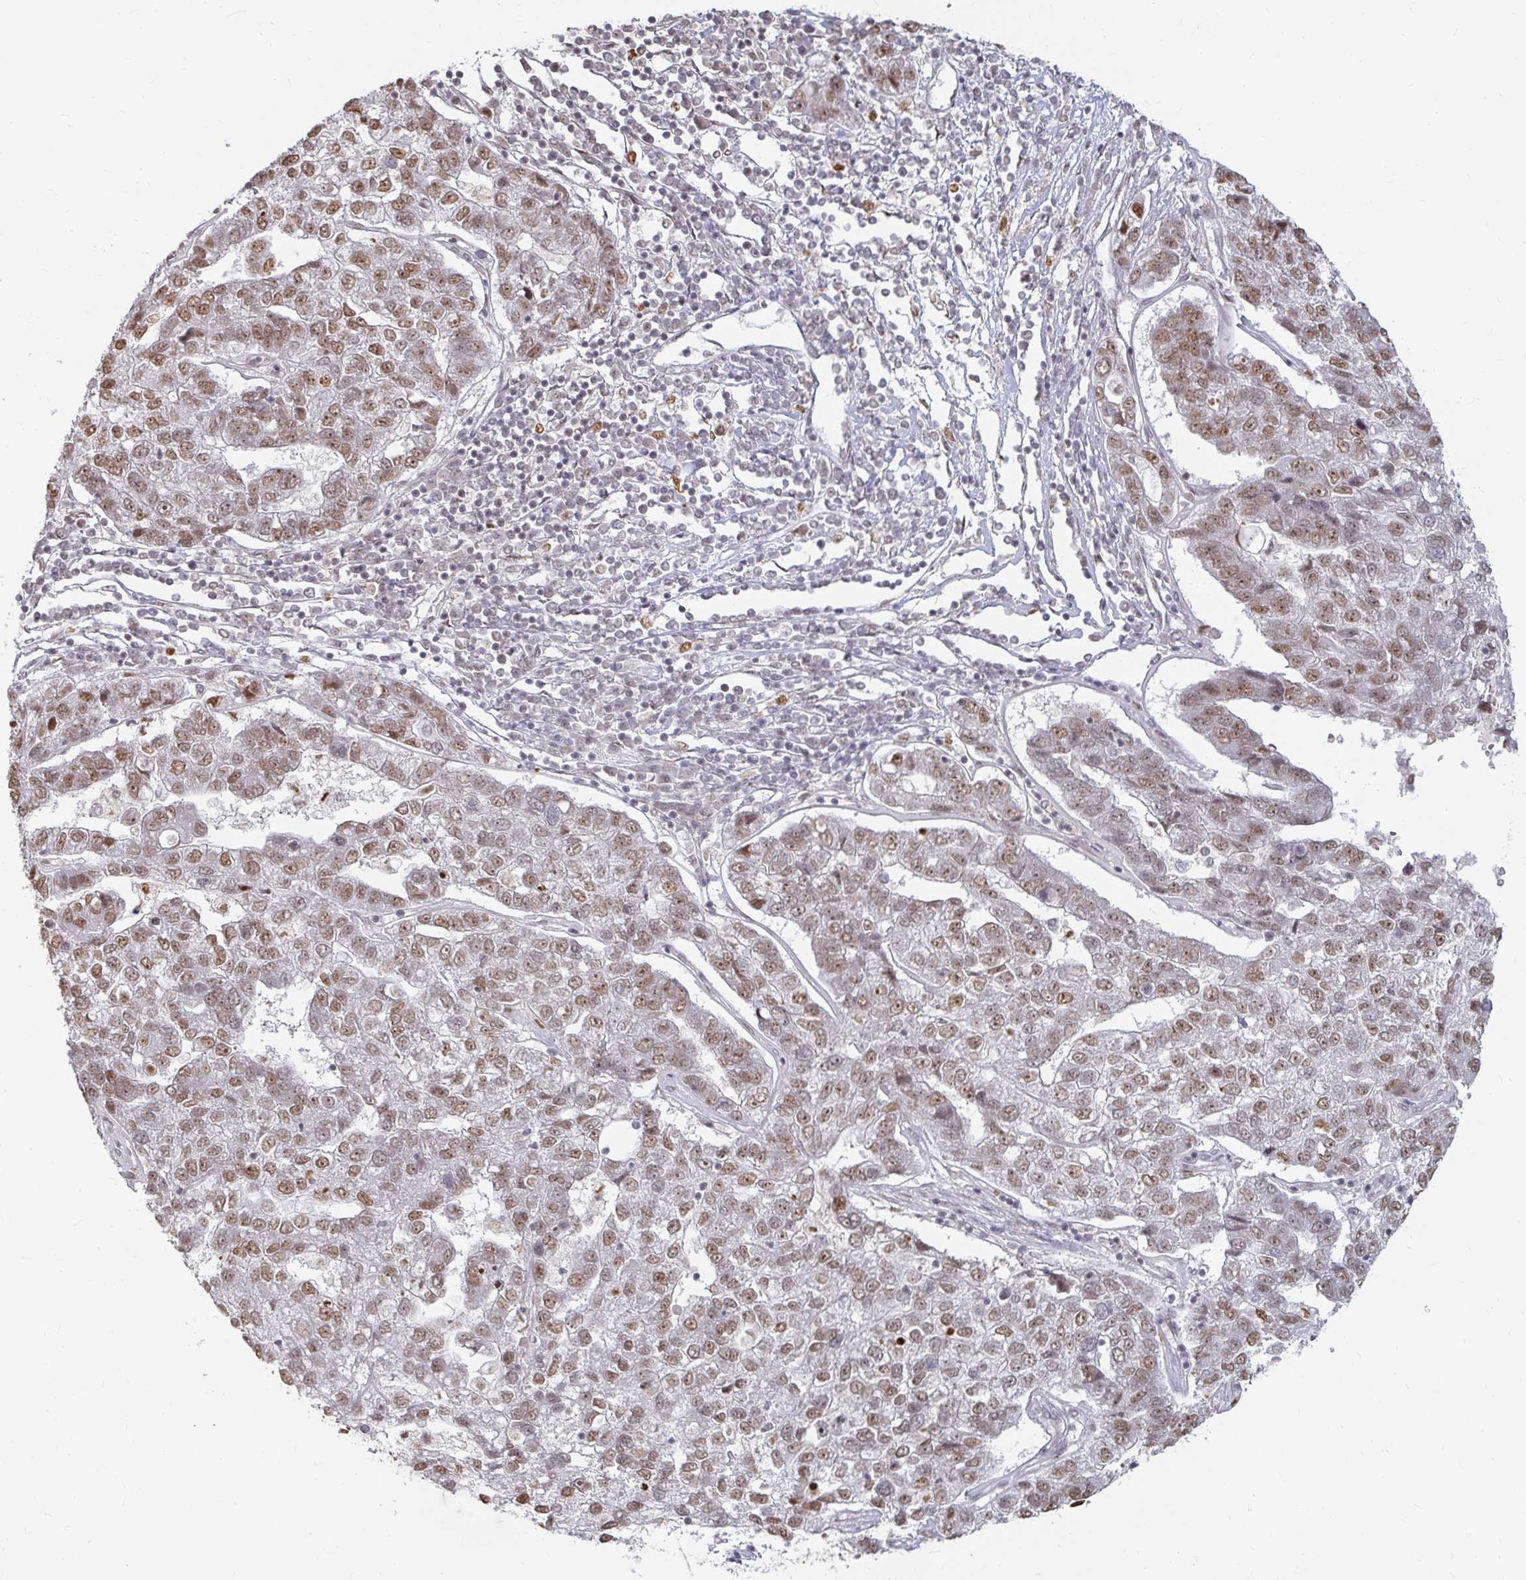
{"staining": {"intensity": "moderate", "quantity": ">75%", "location": "nuclear"}, "tissue": "pancreatic cancer", "cell_type": "Tumor cells", "image_type": "cancer", "snomed": [{"axis": "morphology", "description": "Adenocarcinoma, NOS"}, {"axis": "topography", "description": "Pancreas"}], "caption": "IHC image of neoplastic tissue: pancreatic cancer (adenocarcinoma) stained using IHC demonstrates medium levels of moderate protein expression localized specifically in the nuclear of tumor cells, appearing as a nuclear brown color.", "gene": "HNRNPU", "patient": {"sex": "female", "age": 61}}